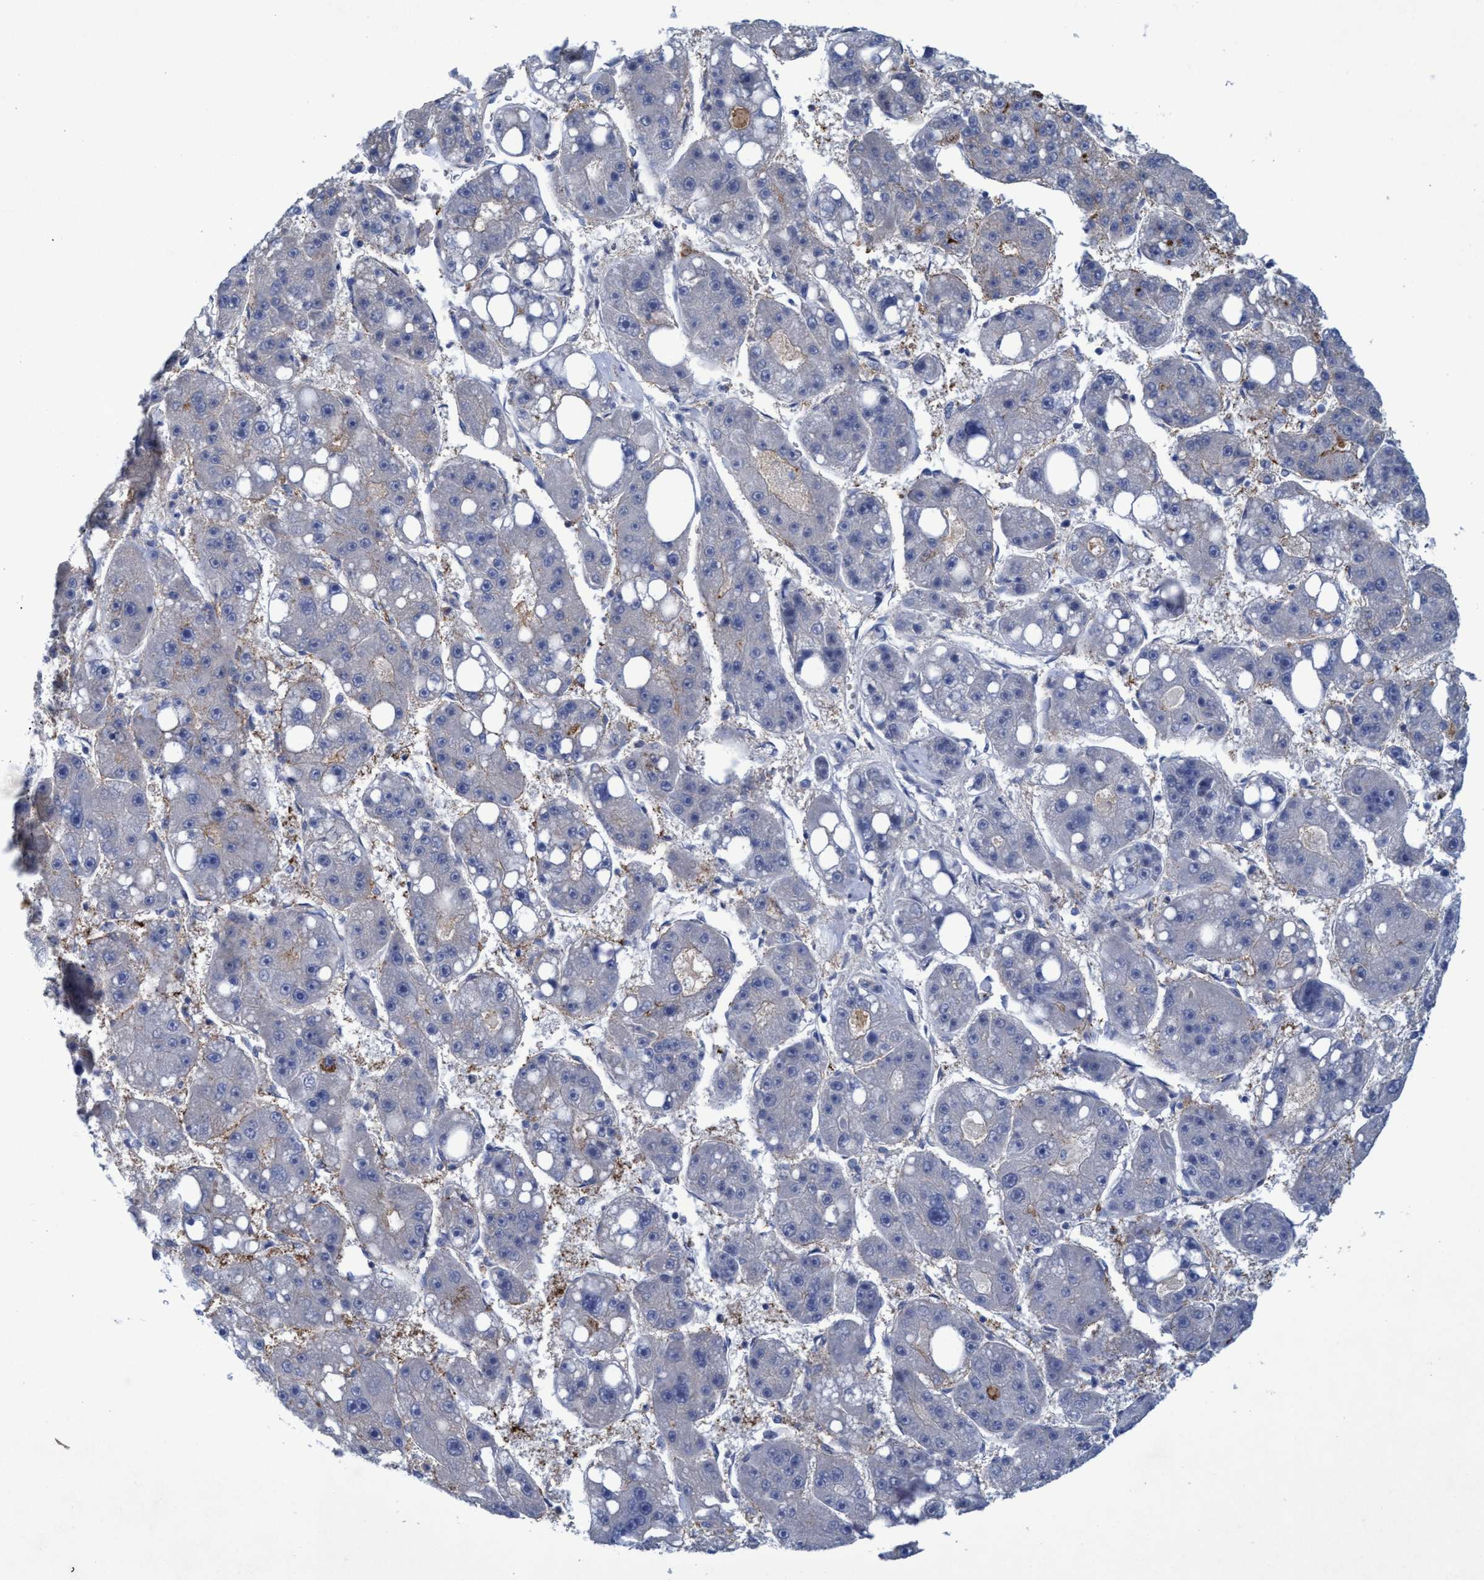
{"staining": {"intensity": "negative", "quantity": "none", "location": "none"}, "tissue": "liver cancer", "cell_type": "Tumor cells", "image_type": "cancer", "snomed": [{"axis": "morphology", "description": "Carcinoma, Hepatocellular, NOS"}, {"axis": "topography", "description": "Liver"}], "caption": "An IHC photomicrograph of hepatocellular carcinoma (liver) is shown. There is no staining in tumor cells of hepatocellular carcinoma (liver). The staining is performed using DAB brown chromogen with nuclei counter-stained in using hematoxylin.", "gene": "SLC43A2", "patient": {"sex": "female", "age": 61}}